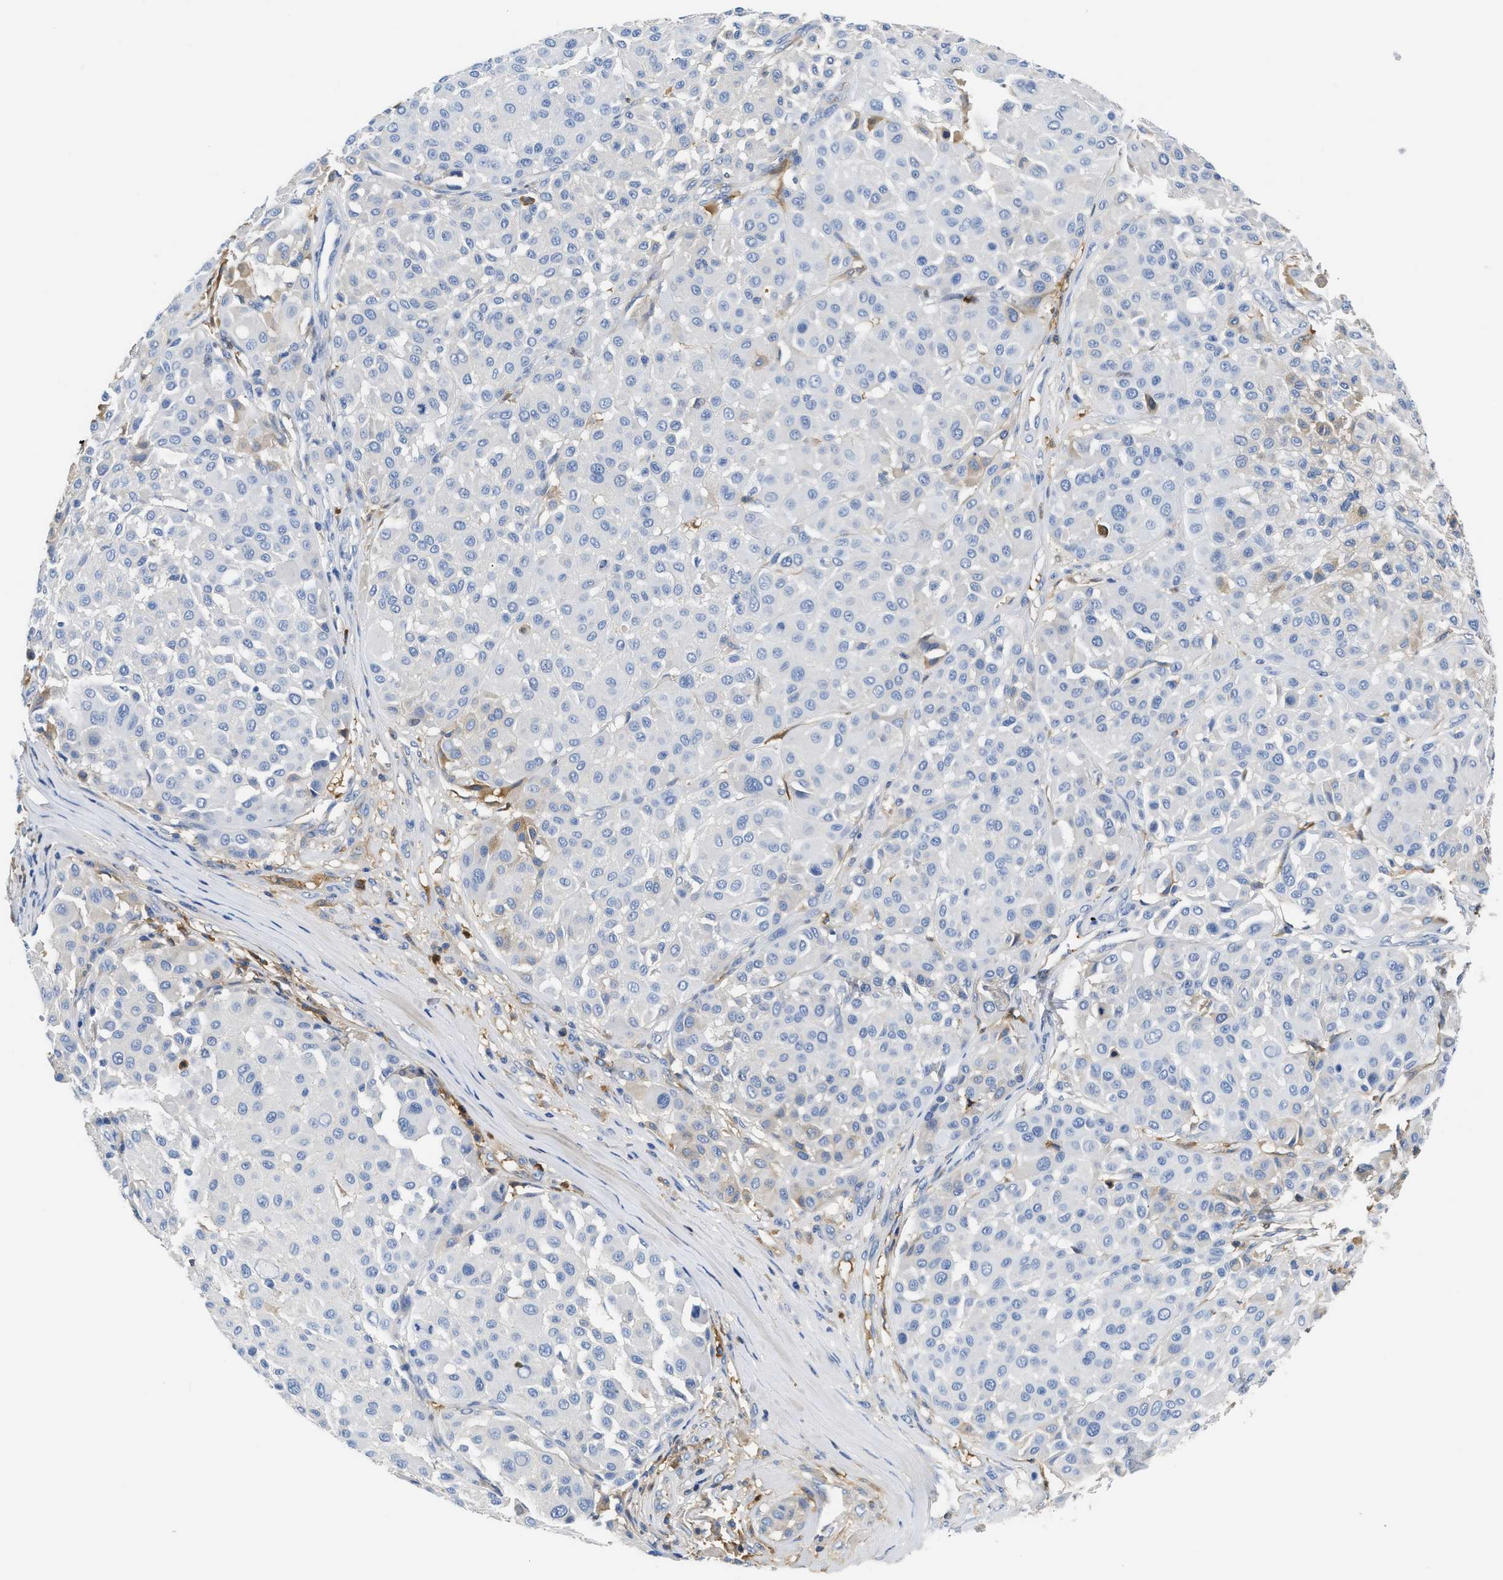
{"staining": {"intensity": "negative", "quantity": "none", "location": "none"}, "tissue": "melanoma", "cell_type": "Tumor cells", "image_type": "cancer", "snomed": [{"axis": "morphology", "description": "Malignant melanoma, Metastatic site"}, {"axis": "topography", "description": "Soft tissue"}], "caption": "Melanoma was stained to show a protein in brown. There is no significant staining in tumor cells.", "gene": "GC", "patient": {"sex": "male", "age": 41}}